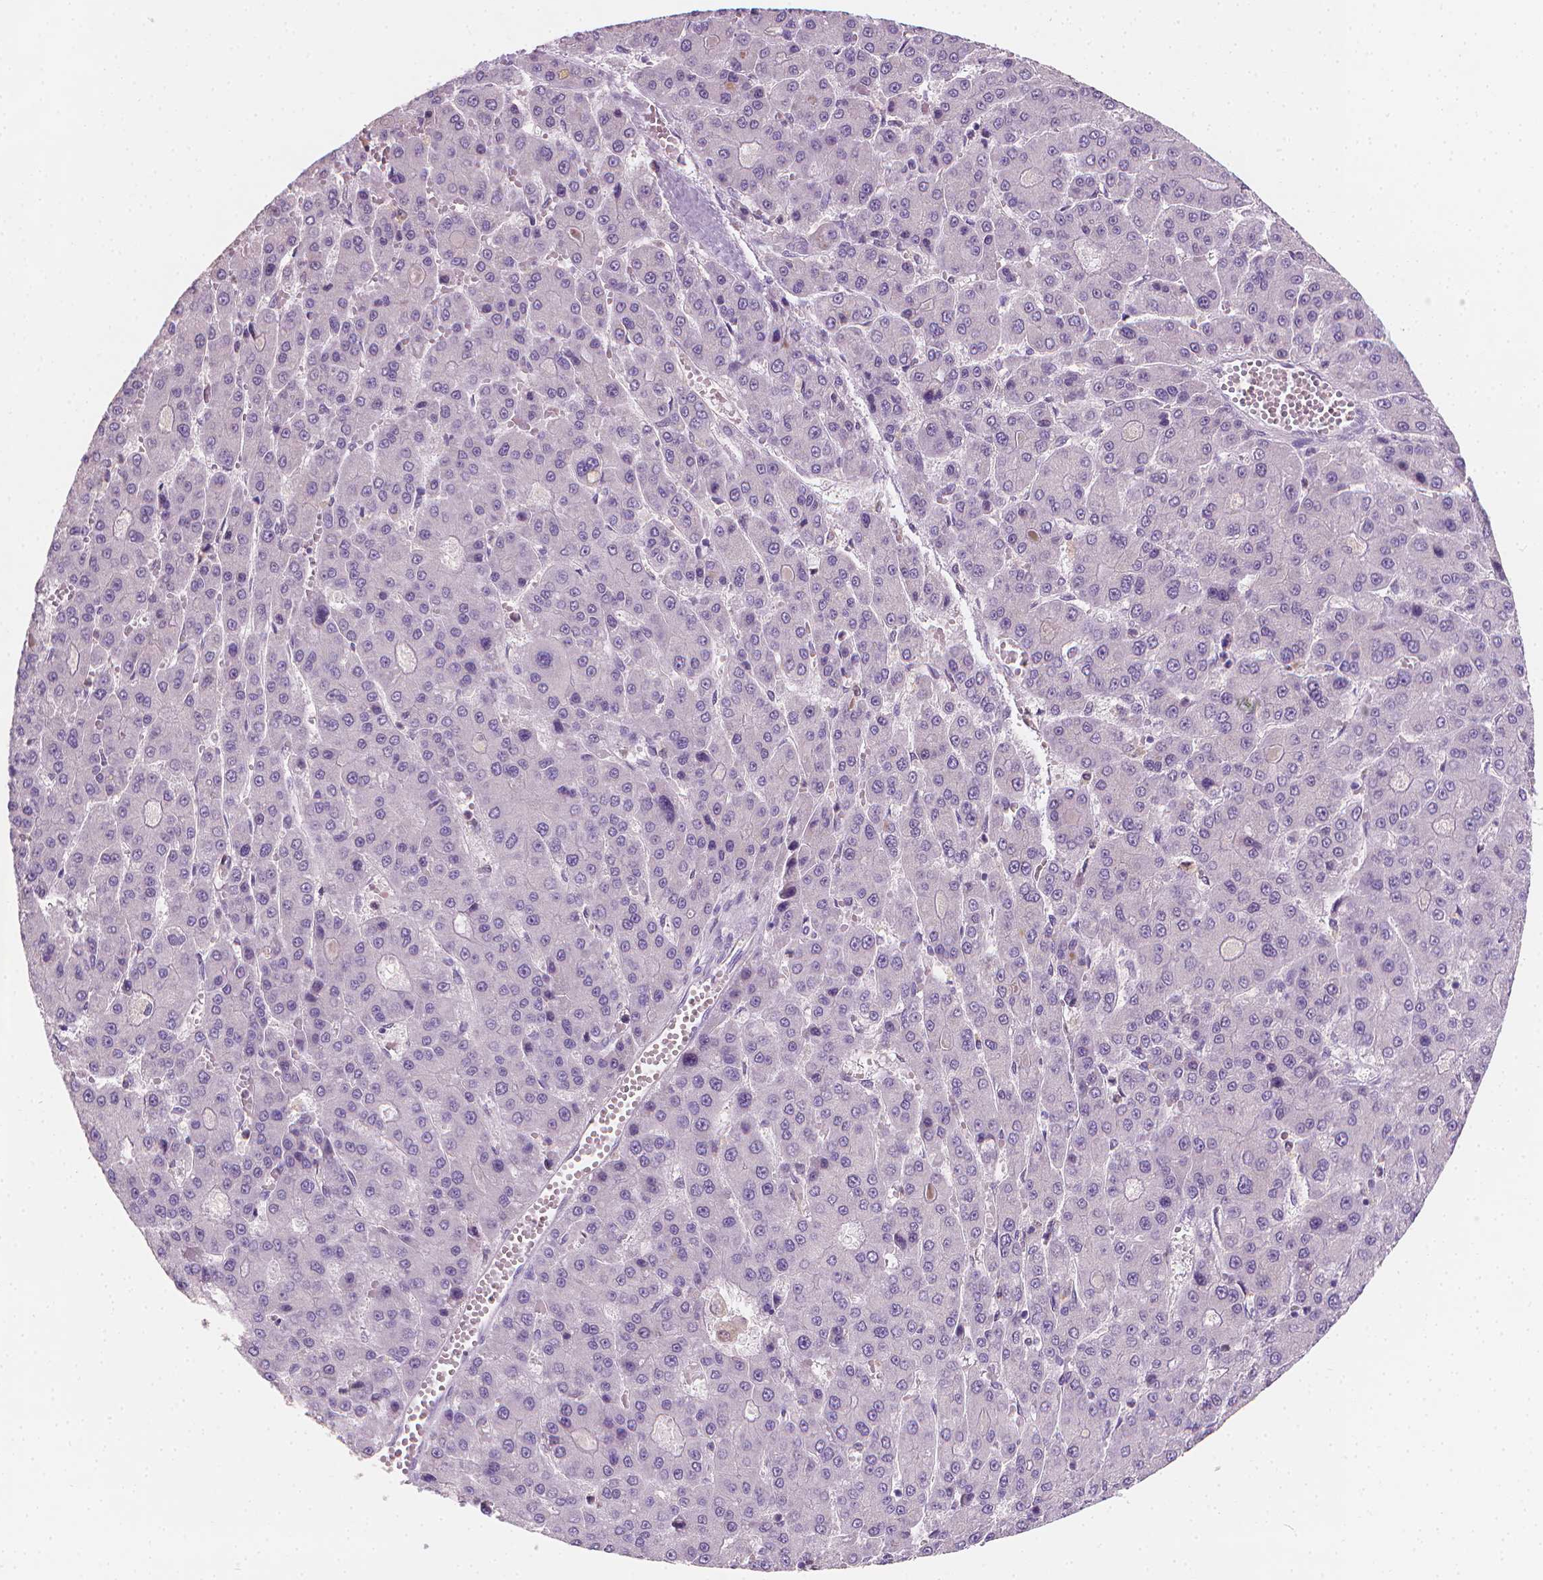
{"staining": {"intensity": "negative", "quantity": "none", "location": "none"}, "tissue": "liver cancer", "cell_type": "Tumor cells", "image_type": "cancer", "snomed": [{"axis": "morphology", "description": "Carcinoma, Hepatocellular, NOS"}, {"axis": "topography", "description": "Liver"}], "caption": "This is a micrograph of immunohistochemistry (IHC) staining of liver cancer, which shows no staining in tumor cells.", "gene": "TNFAIP2", "patient": {"sex": "male", "age": 70}}